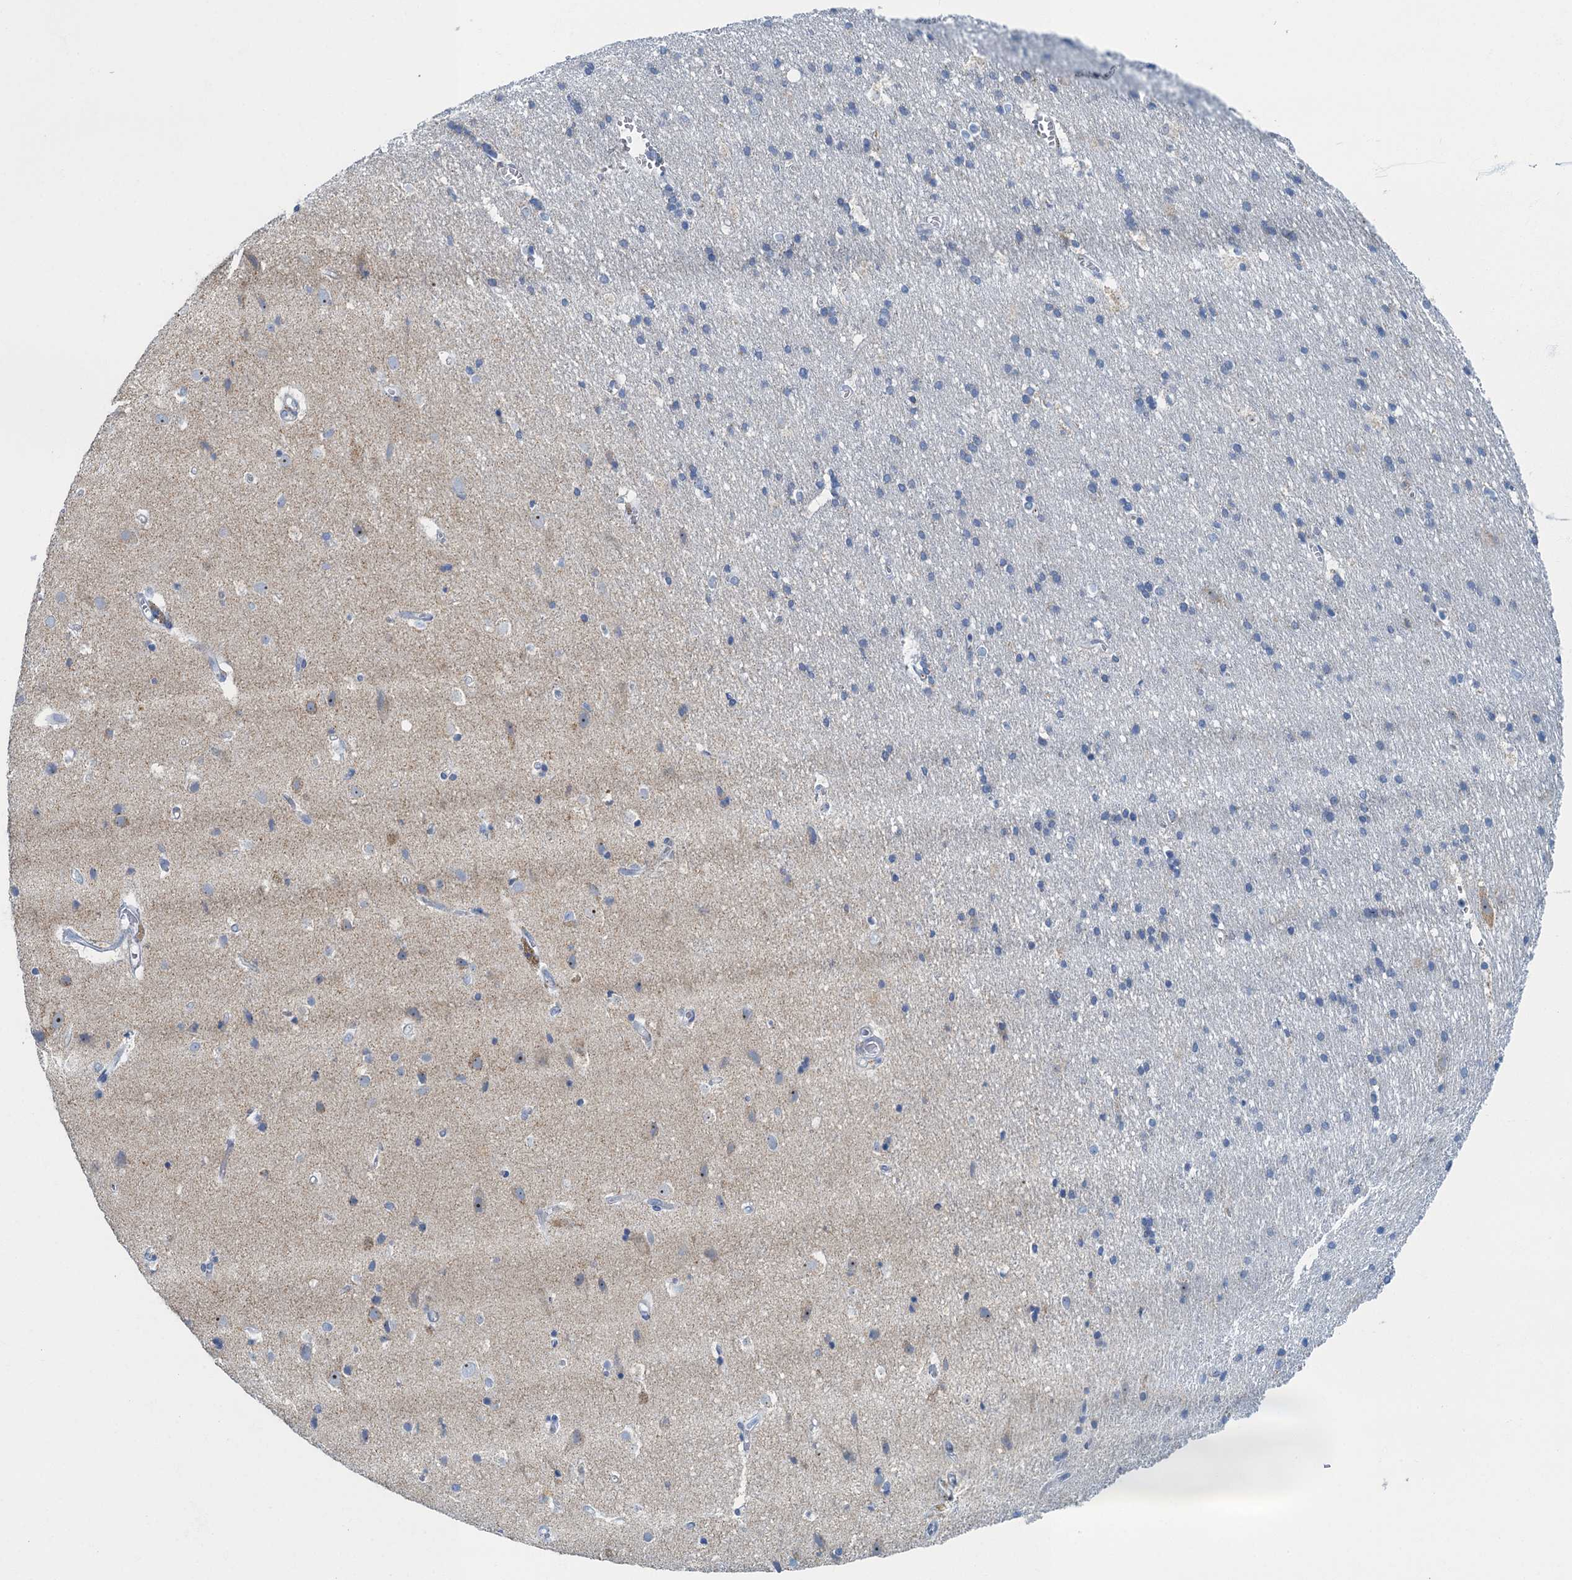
{"staining": {"intensity": "negative", "quantity": "none", "location": "none"}, "tissue": "cerebral cortex", "cell_type": "Endothelial cells", "image_type": "normal", "snomed": [{"axis": "morphology", "description": "Normal tissue, NOS"}, {"axis": "topography", "description": "Cerebral cortex"}], "caption": "DAB immunohistochemical staining of unremarkable human cerebral cortex shows no significant staining in endothelial cells.", "gene": "RAD9B", "patient": {"sex": "male", "age": 54}}